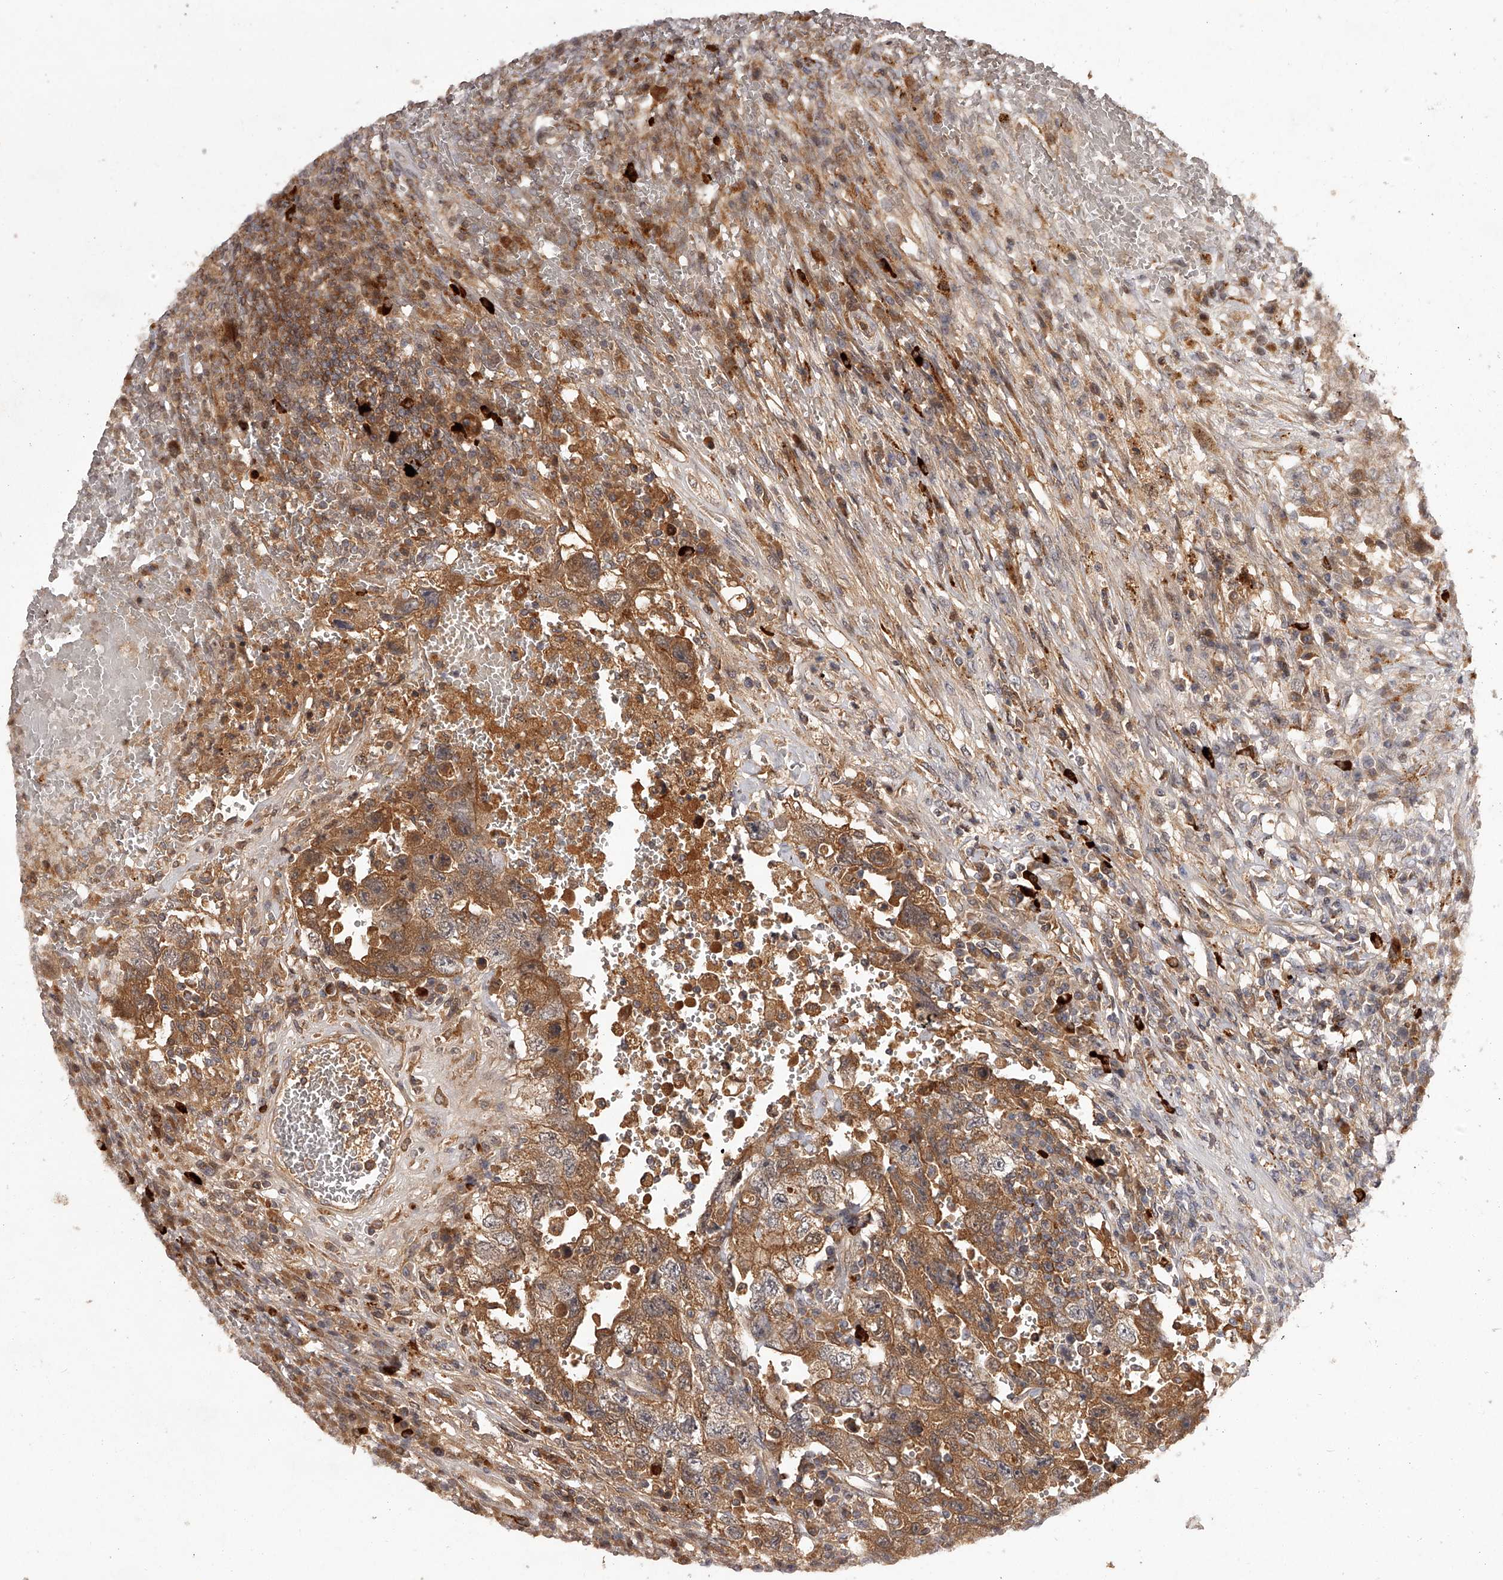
{"staining": {"intensity": "moderate", "quantity": ">75%", "location": "cytoplasmic/membranous"}, "tissue": "testis cancer", "cell_type": "Tumor cells", "image_type": "cancer", "snomed": [{"axis": "morphology", "description": "Carcinoma, Embryonal, NOS"}, {"axis": "topography", "description": "Testis"}], "caption": "Immunohistochemistry (IHC) photomicrograph of embryonal carcinoma (testis) stained for a protein (brown), which reveals medium levels of moderate cytoplasmic/membranous positivity in approximately >75% of tumor cells.", "gene": "CRYZL1", "patient": {"sex": "male", "age": 26}}